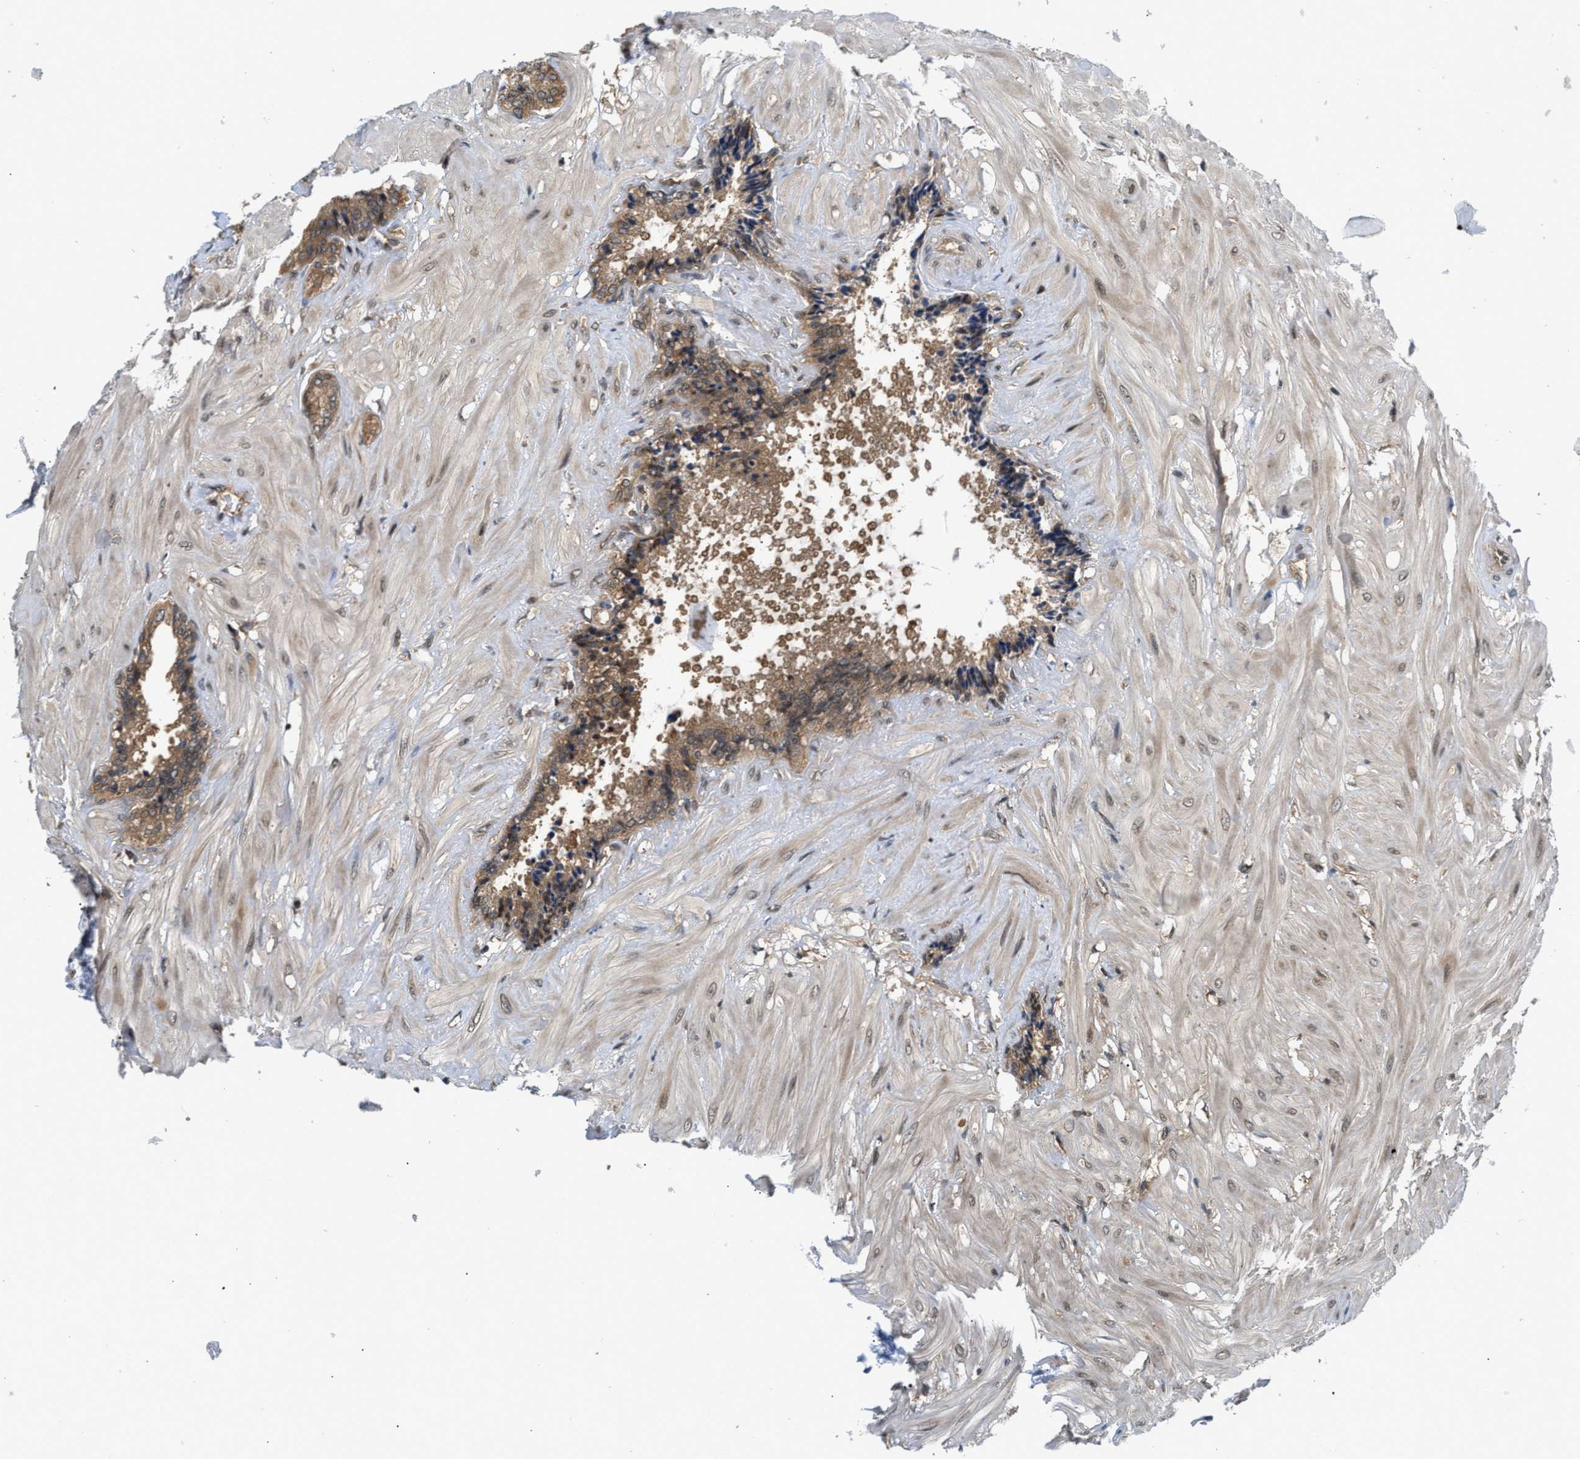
{"staining": {"intensity": "moderate", "quantity": ">75%", "location": "cytoplasmic/membranous"}, "tissue": "seminal vesicle", "cell_type": "Glandular cells", "image_type": "normal", "snomed": [{"axis": "morphology", "description": "Normal tissue, NOS"}, {"axis": "topography", "description": "Seminal veicle"}], "caption": "Immunohistochemical staining of normal human seminal vesicle displays >75% levels of moderate cytoplasmic/membranous protein positivity in about >75% of glandular cells. Nuclei are stained in blue.", "gene": "RAB29", "patient": {"sex": "male", "age": 46}}